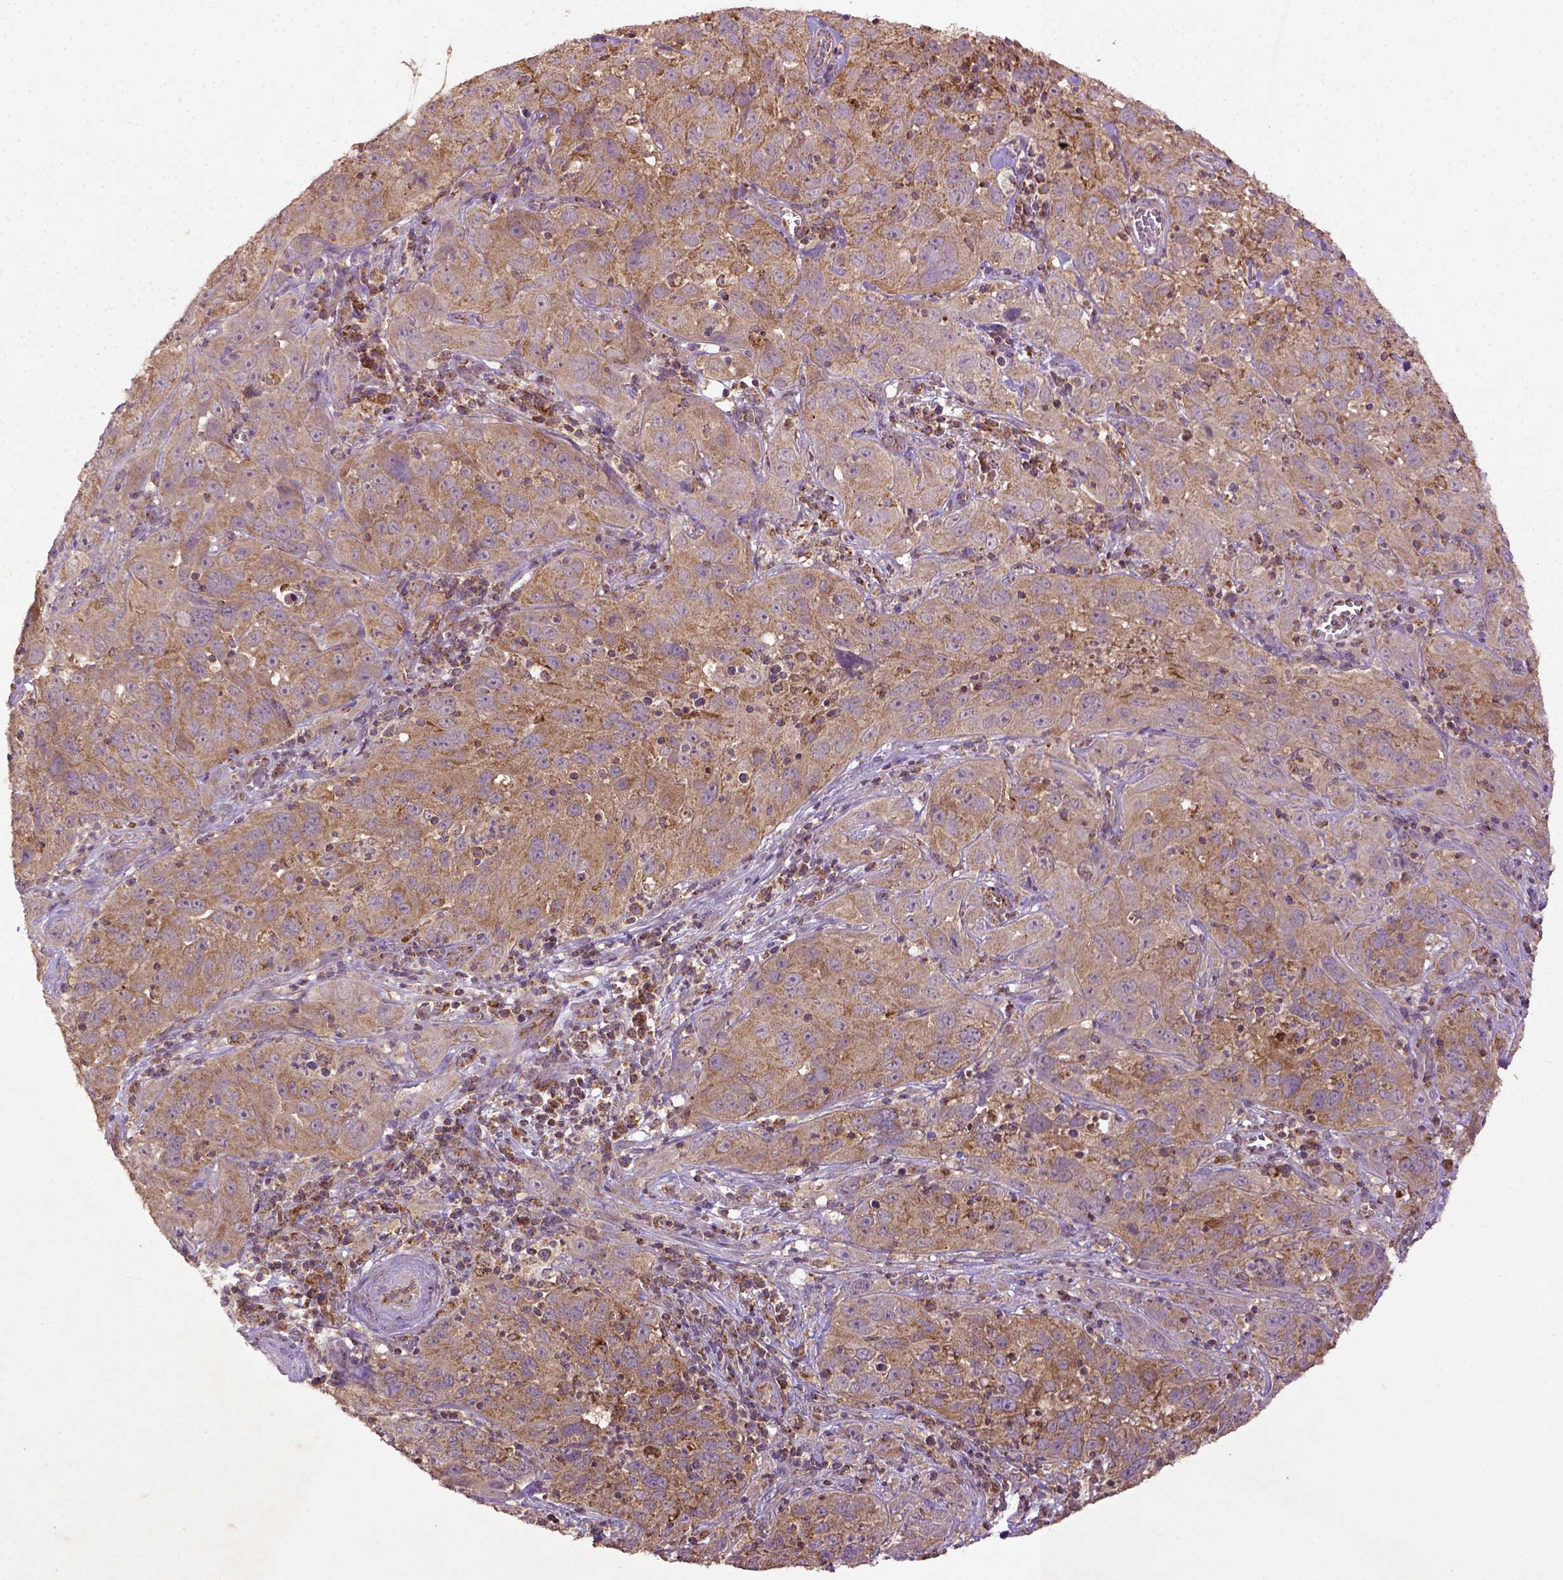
{"staining": {"intensity": "moderate", "quantity": ">75%", "location": "cytoplasmic/membranous"}, "tissue": "cervical cancer", "cell_type": "Tumor cells", "image_type": "cancer", "snomed": [{"axis": "morphology", "description": "Squamous cell carcinoma, NOS"}, {"axis": "topography", "description": "Cervix"}], "caption": "Immunohistochemistry micrograph of neoplastic tissue: cervical cancer (squamous cell carcinoma) stained using IHC demonstrates medium levels of moderate protein expression localized specifically in the cytoplasmic/membranous of tumor cells, appearing as a cytoplasmic/membranous brown color.", "gene": "MT-CO1", "patient": {"sex": "female", "age": 32}}